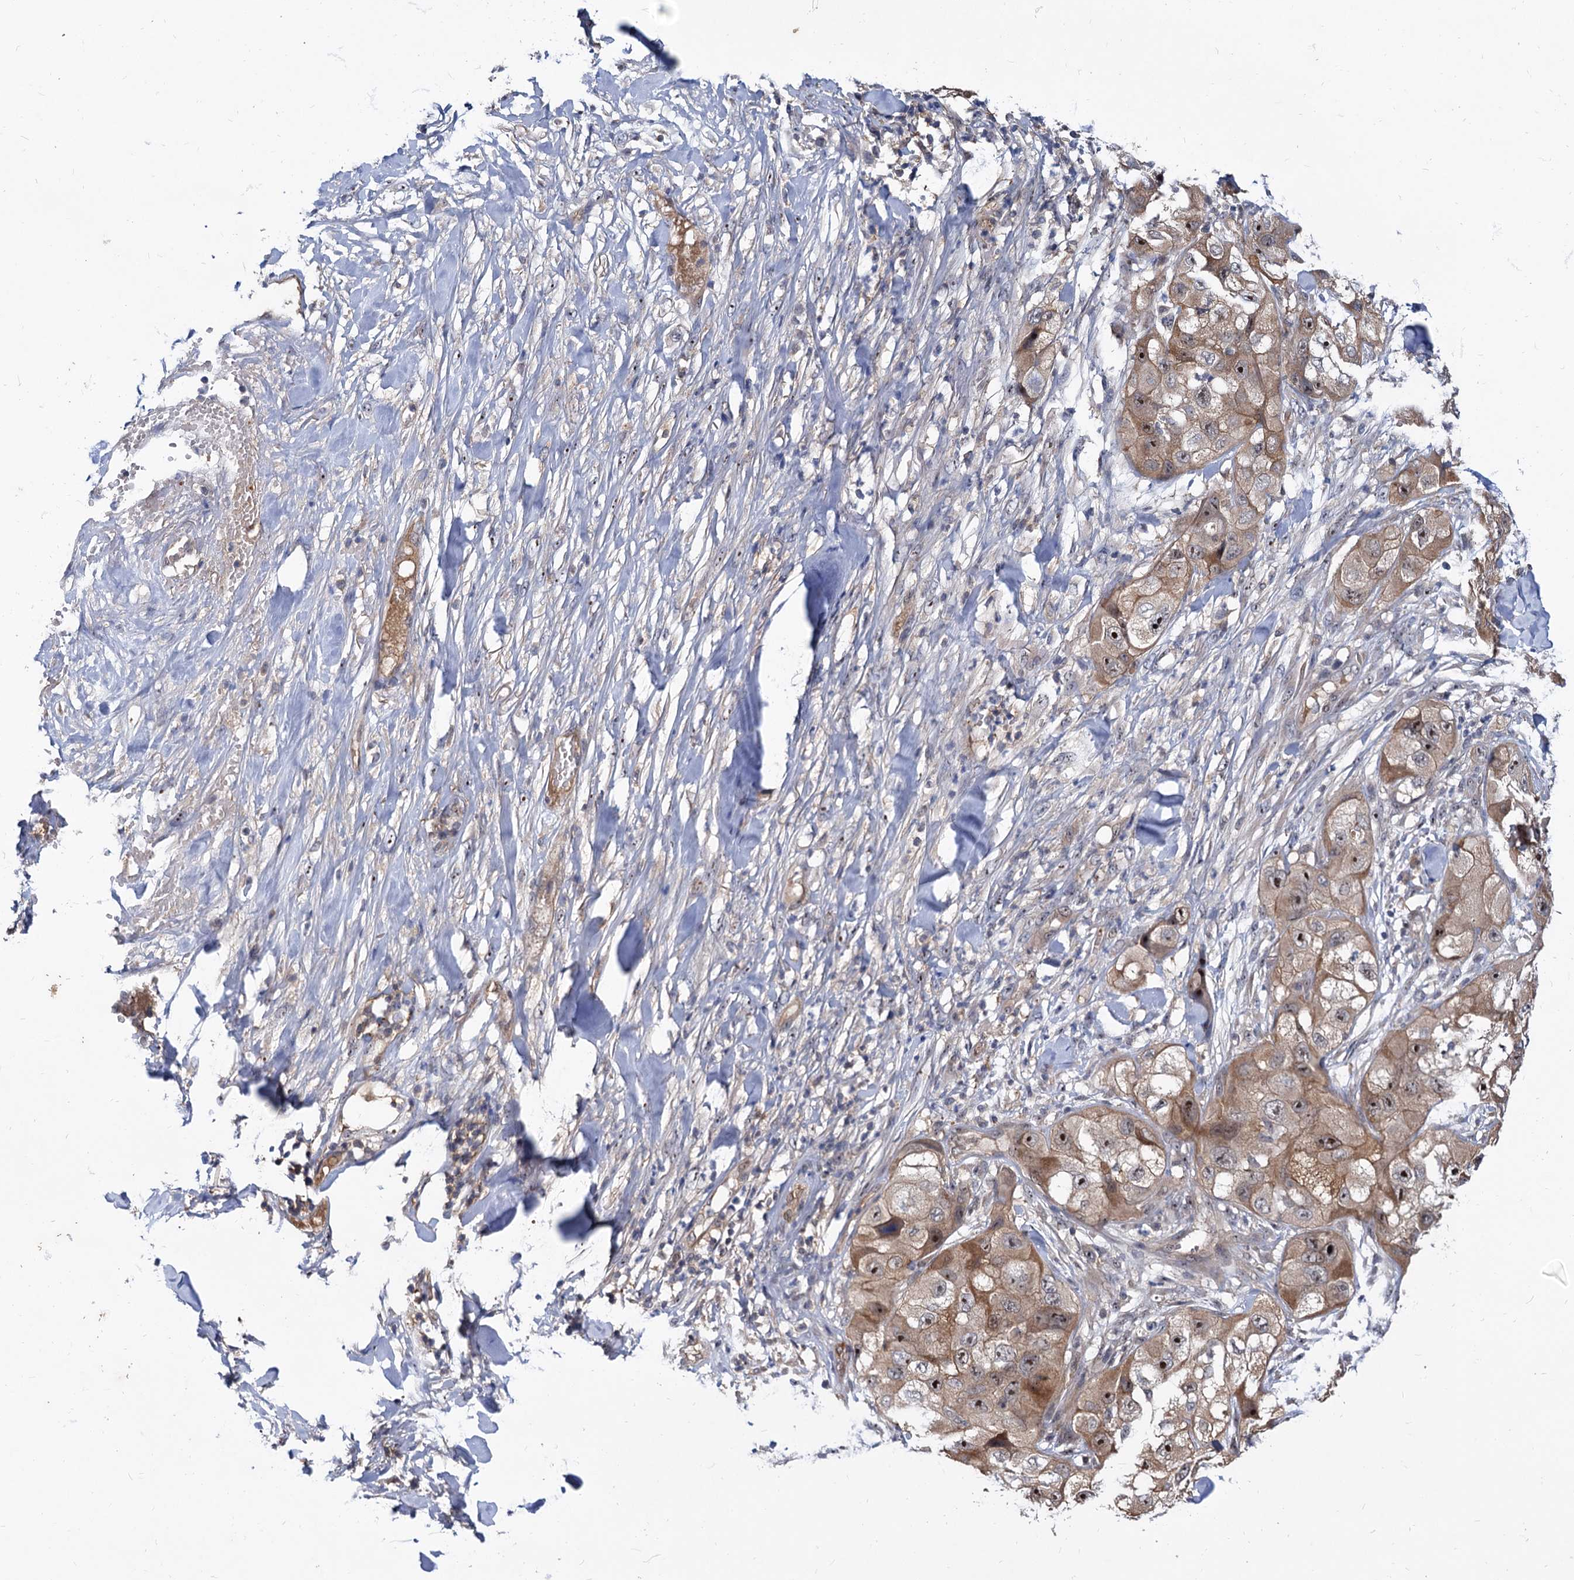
{"staining": {"intensity": "moderate", "quantity": ">75%", "location": "cytoplasmic/membranous,nuclear"}, "tissue": "skin cancer", "cell_type": "Tumor cells", "image_type": "cancer", "snomed": [{"axis": "morphology", "description": "Squamous cell carcinoma, NOS"}, {"axis": "topography", "description": "Skin"}, {"axis": "topography", "description": "Subcutis"}], "caption": "Protein expression analysis of human squamous cell carcinoma (skin) reveals moderate cytoplasmic/membranous and nuclear staining in approximately >75% of tumor cells.", "gene": "SNX15", "patient": {"sex": "male", "age": 73}}